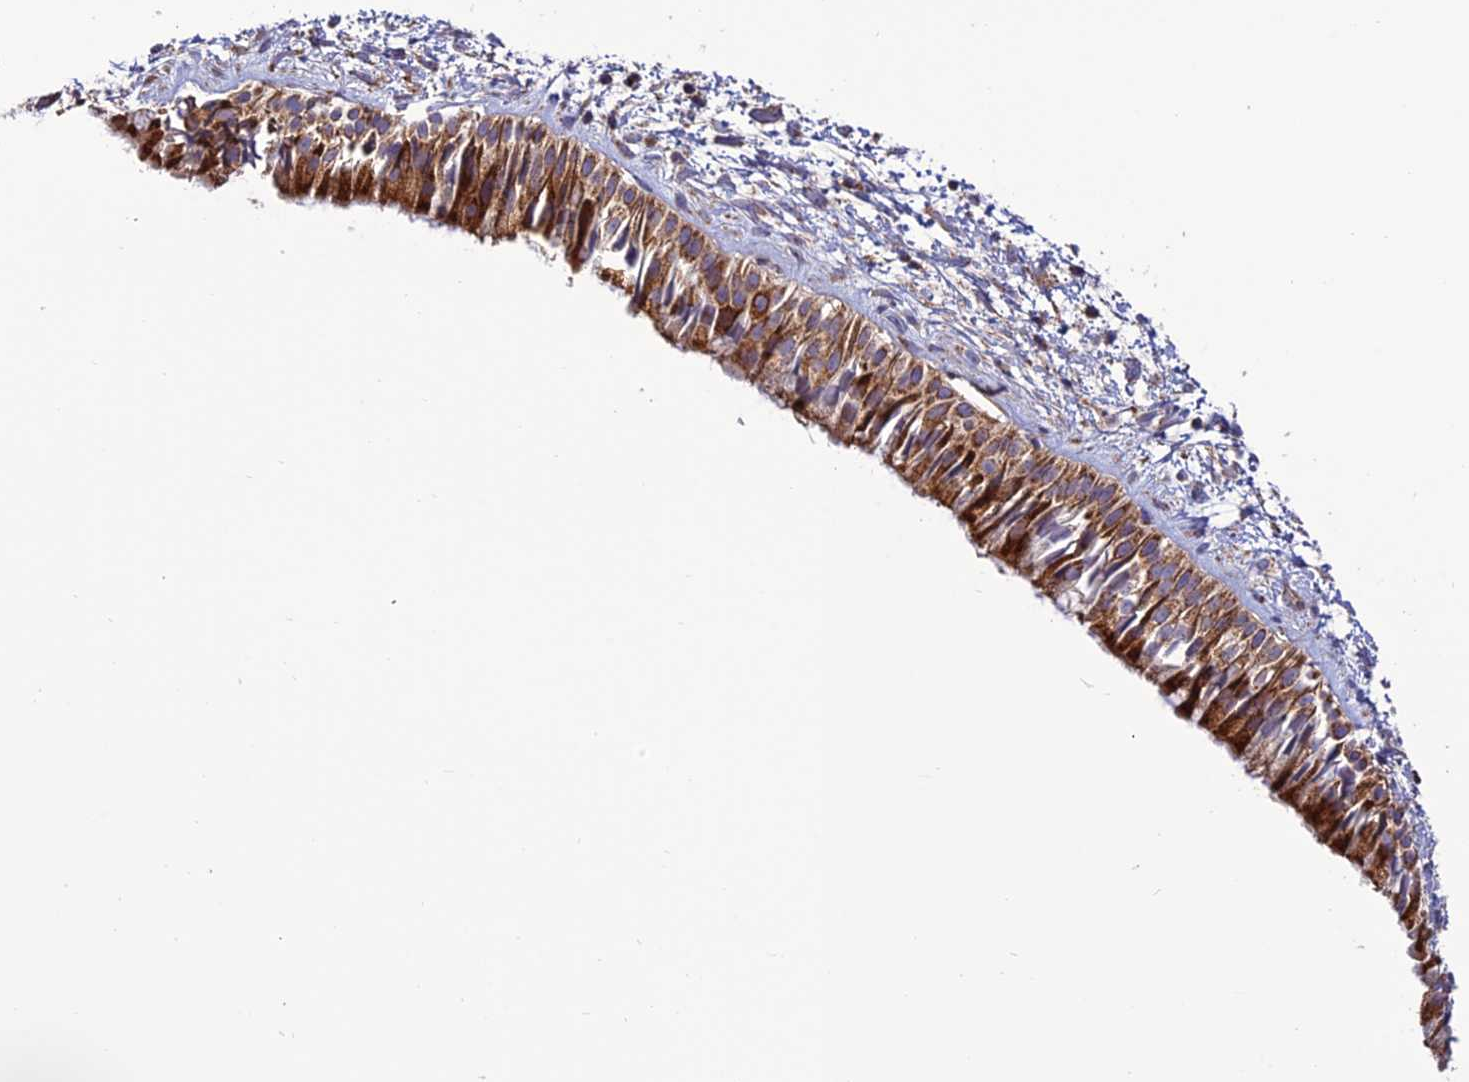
{"staining": {"intensity": "strong", "quantity": ">75%", "location": "cytoplasmic/membranous"}, "tissue": "nasopharynx", "cell_type": "Respiratory epithelial cells", "image_type": "normal", "snomed": [{"axis": "morphology", "description": "Normal tissue, NOS"}, {"axis": "topography", "description": "Nasopharynx"}], "caption": "Immunohistochemistry (DAB (3,3'-diaminobenzidine)) staining of unremarkable nasopharynx displays strong cytoplasmic/membranous protein positivity in about >75% of respiratory epithelial cells.", "gene": "MRPS9", "patient": {"sex": "male", "age": 22}}